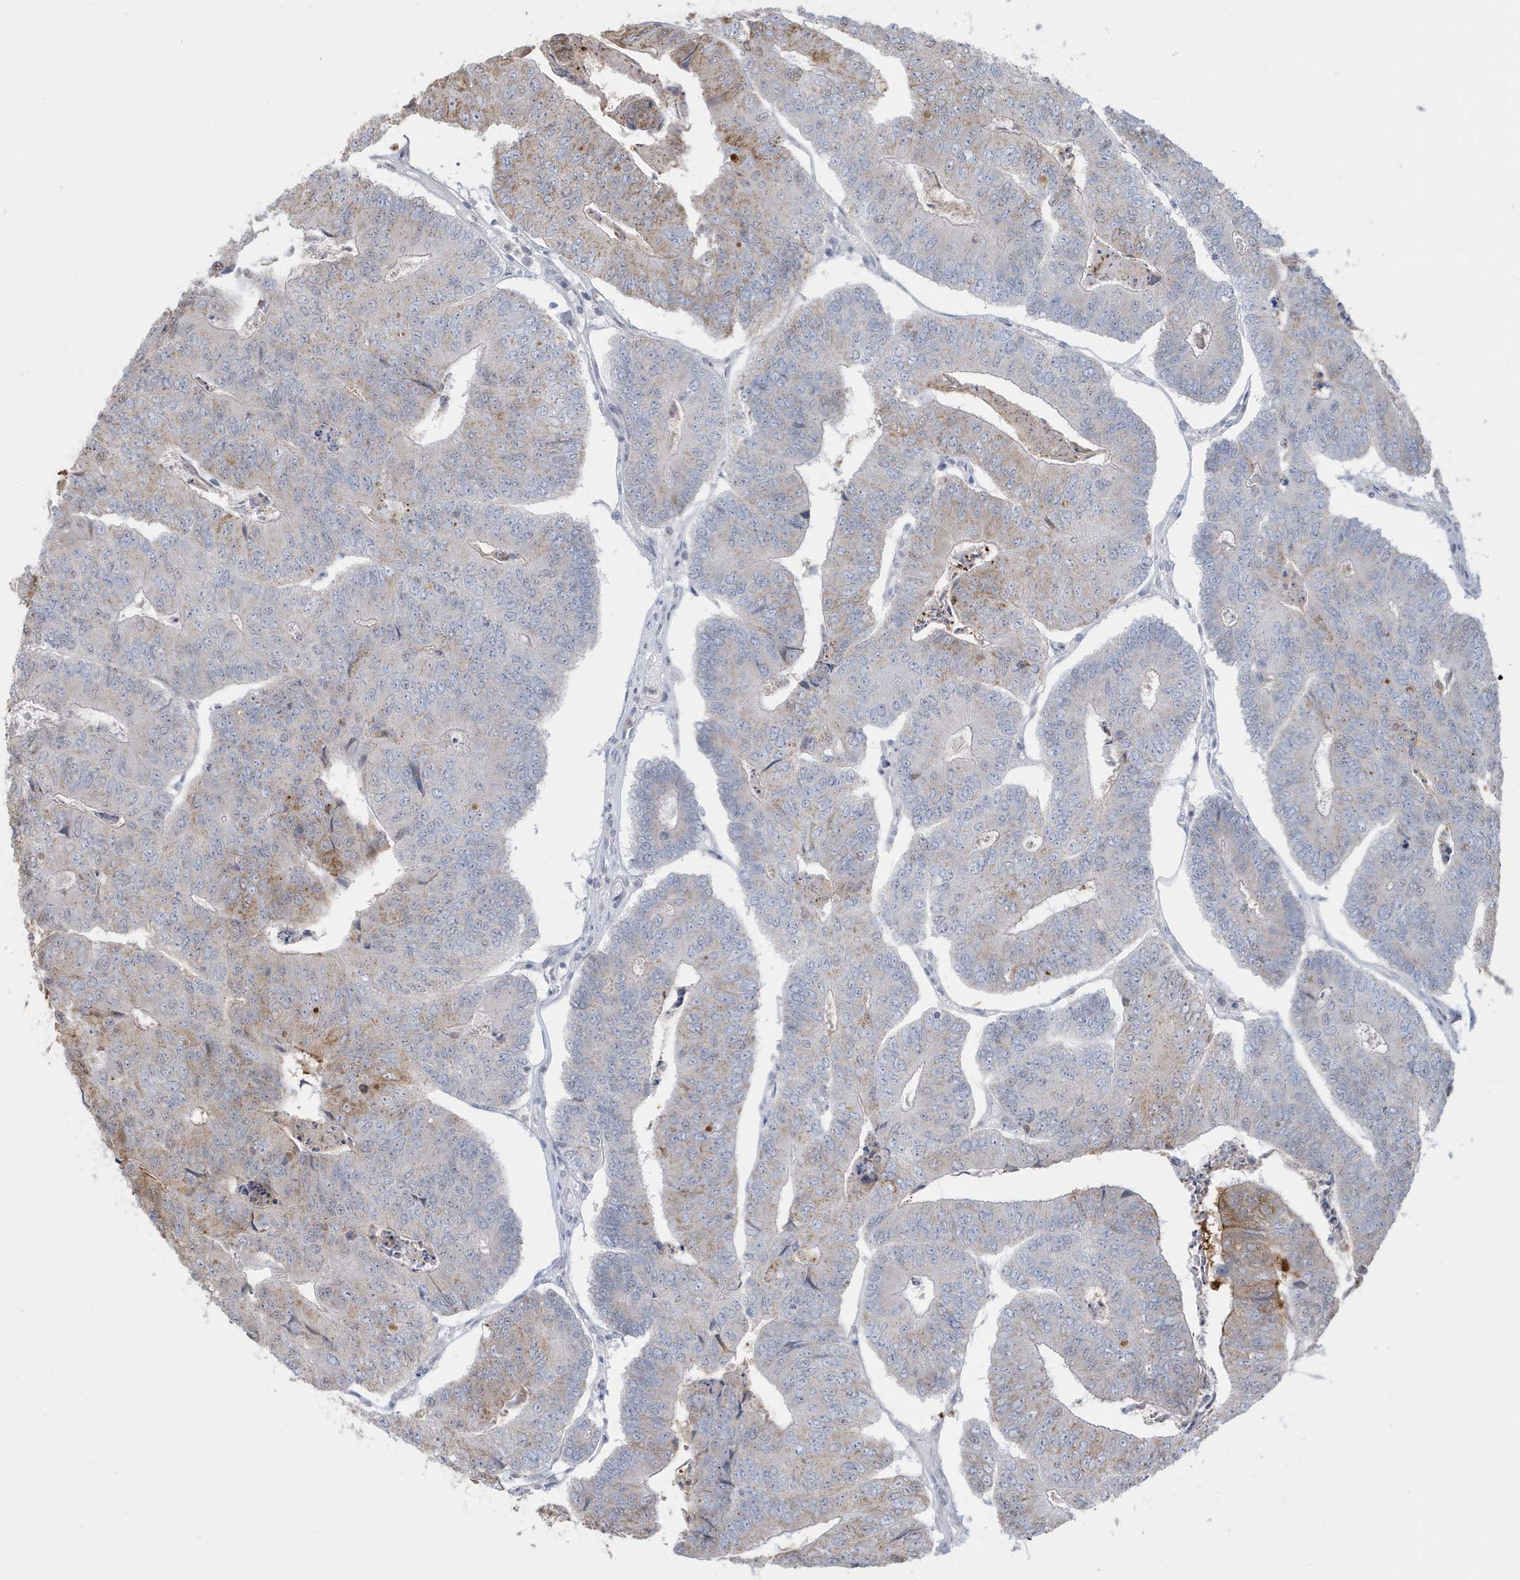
{"staining": {"intensity": "moderate", "quantity": "25%-75%", "location": "cytoplasmic/membranous"}, "tissue": "colorectal cancer", "cell_type": "Tumor cells", "image_type": "cancer", "snomed": [{"axis": "morphology", "description": "Adenocarcinoma, NOS"}, {"axis": "topography", "description": "Colon"}], "caption": "Colorectal cancer (adenocarcinoma) was stained to show a protein in brown. There is medium levels of moderate cytoplasmic/membranous staining in about 25%-75% of tumor cells.", "gene": "FNDC1", "patient": {"sex": "female", "age": 67}}